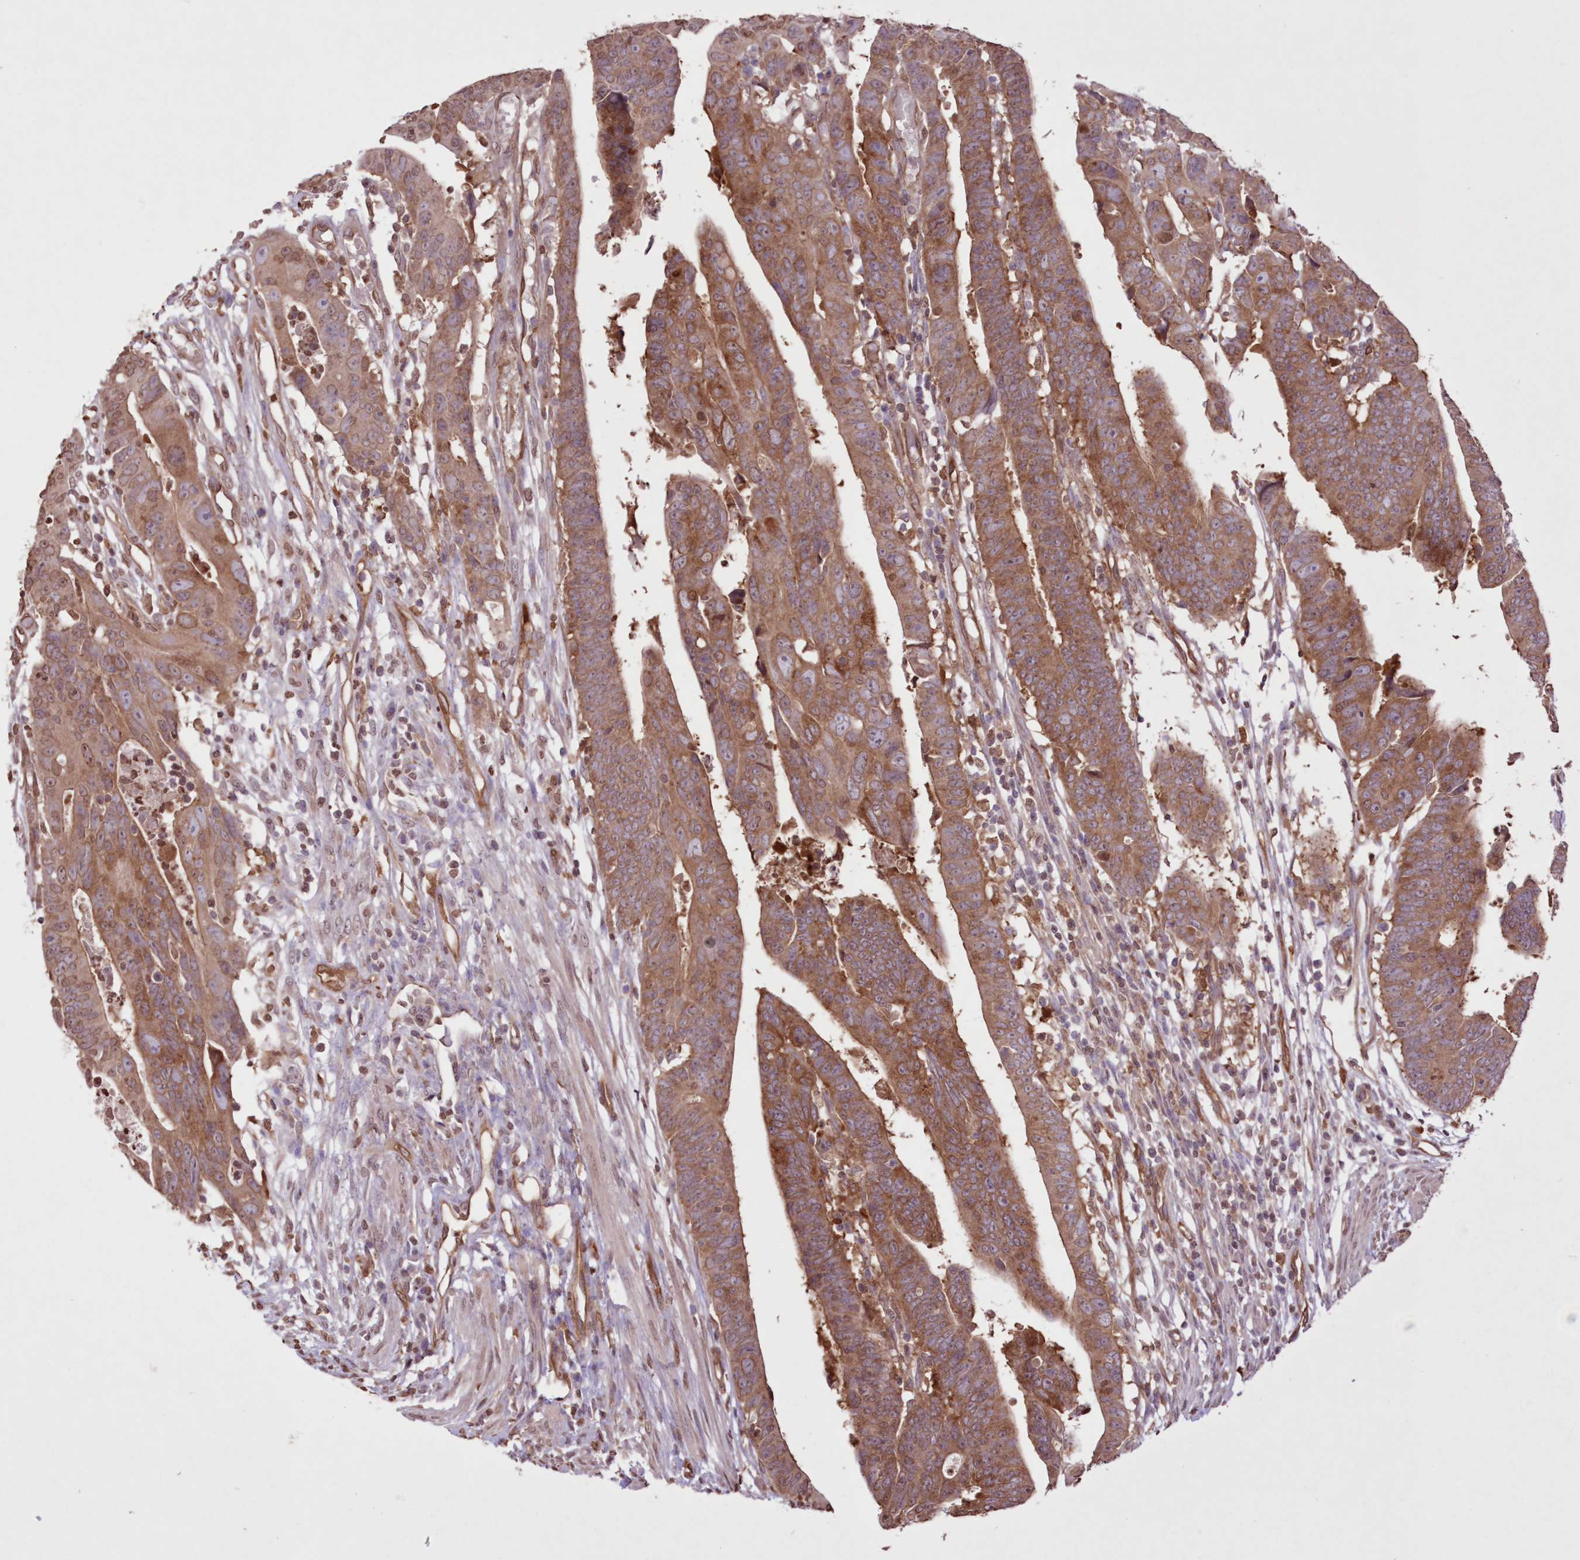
{"staining": {"intensity": "moderate", "quantity": ">75%", "location": "cytoplasmic/membranous,nuclear"}, "tissue": "colorectal cancer", "cell_type": "Tumor cells", "image_type": "cancer", "snomed": [{"axis": "morphology", "description": "Adenocarcinoma, NOS"}, {"axis": "topography", "description": "Rectum"}], "caption": "Brown immunohistochemical staining in colorectal cancer exhibits moderate cytoplasmic/membranous and nuclear expression in approximately >75% of tumor cells.", "gene": "FCHO2", "patient": {"sex": "female", "age": 65}}